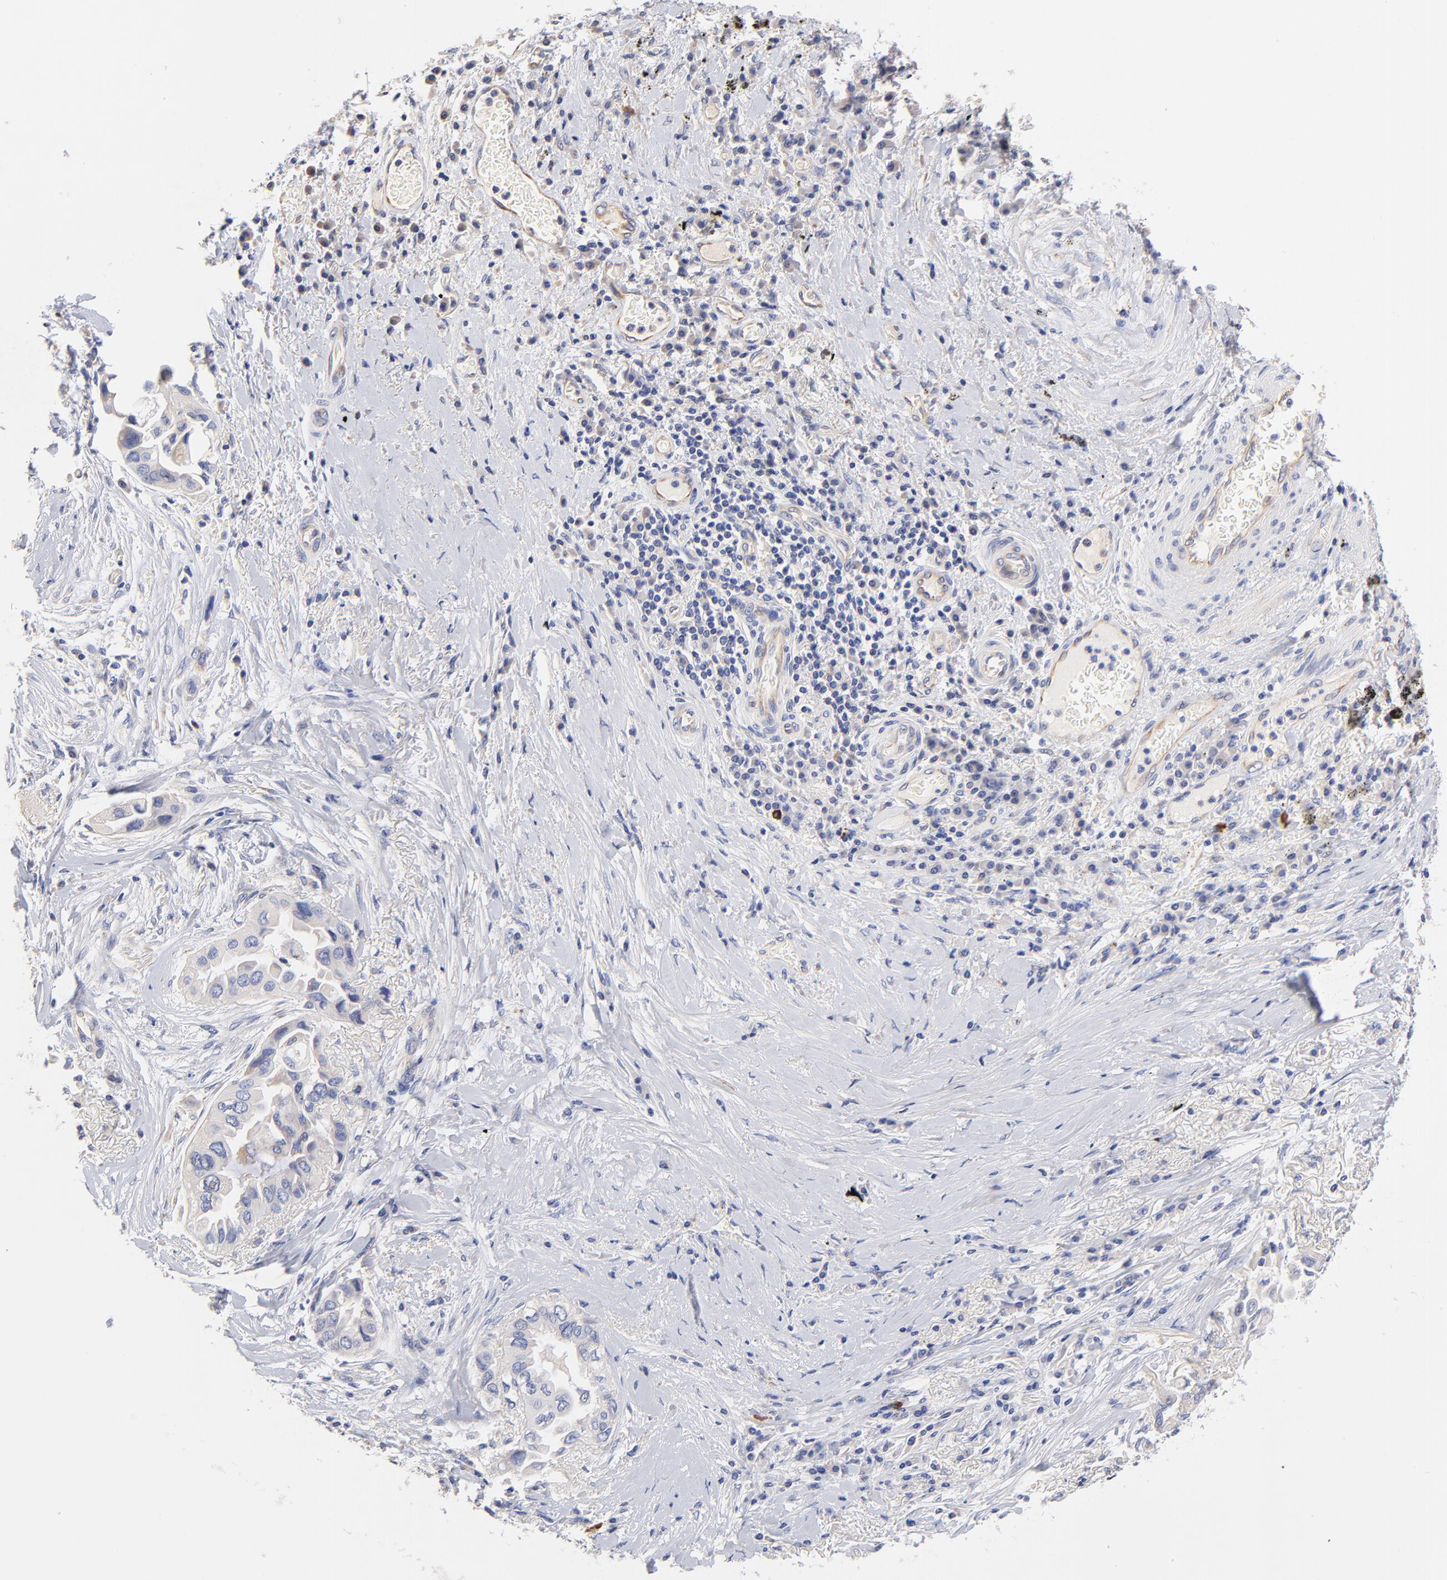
{"staining": {"intensity": "negative", "quantity": "none", "location": "none"}, "tissue": "lung cancer", "cell_type": "Tumor cells", "image_type": "cancer", "snomed": [{"axis": "morphology", "description": "Adenocarcinoma, NOS"}, {"axis": "topography", "description": "Lung"}], "caption": "Photomicrograph shows no significant protein positivity in tumor cells of lung cancer (adenocarcinoma).", "gene": "HS3ST1", "patient": {"sex": "female", "age": 76}}